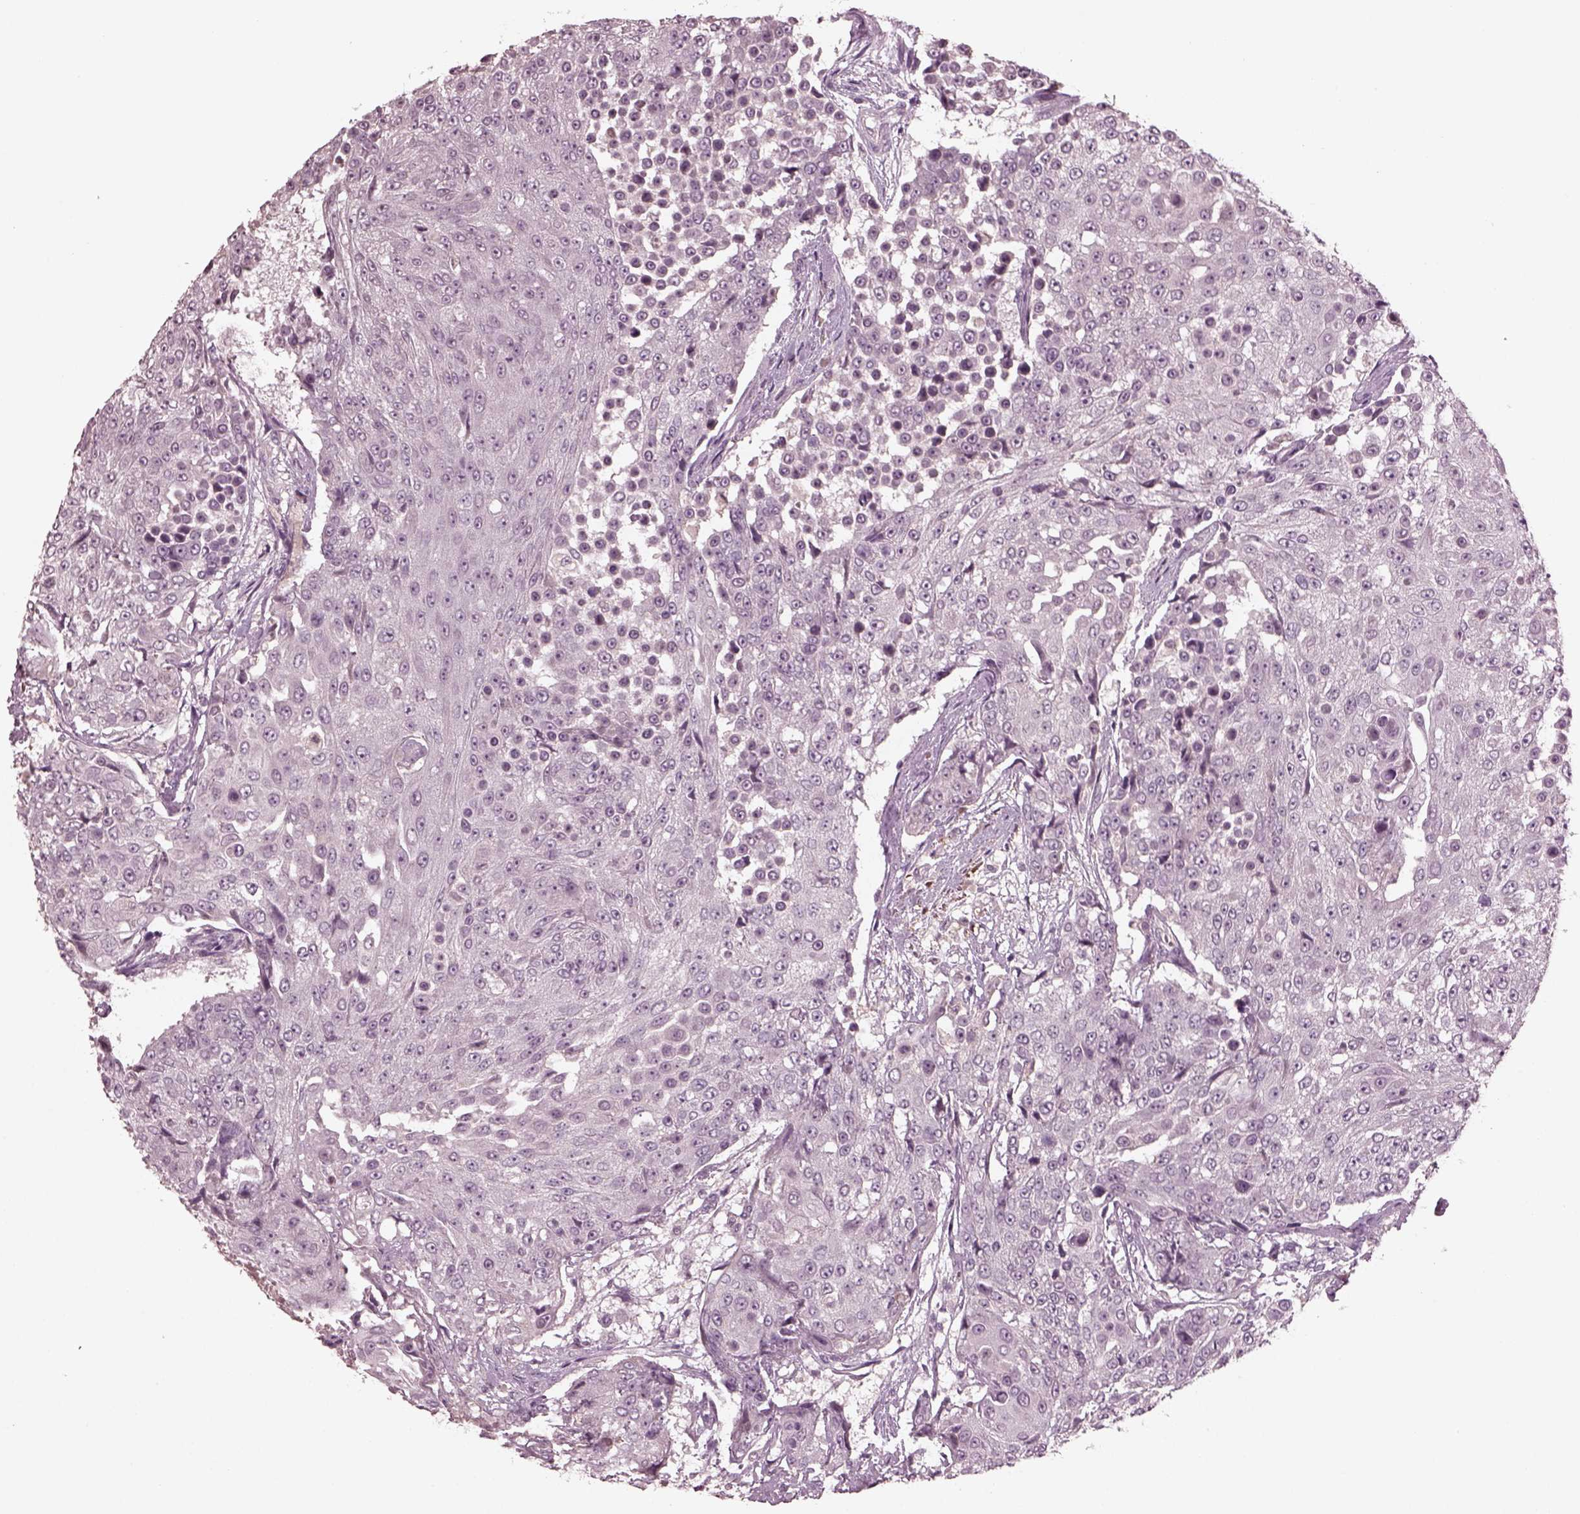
{"staining": {"intensity": "negative", "quantity": "none", "location": "none"}, "tissue": "urothelial cancer", "cell_type": "Tumor cells", "image_type": "cancer", "snomed": [{"axis": "morphology", "description": "Urothelial carcinoma, High grade"}, {"axis": "topography", "description": "Urinary bladder"}], "caption": "Immunohistochemistry (IHC) image of neoplastic tissue: urothelial carcinoma (high-grade) stained with DAB shows no significant protein staining in tumor cells.", "gene": "PORCN", "patient": {"sex": "female", "age": 63}}